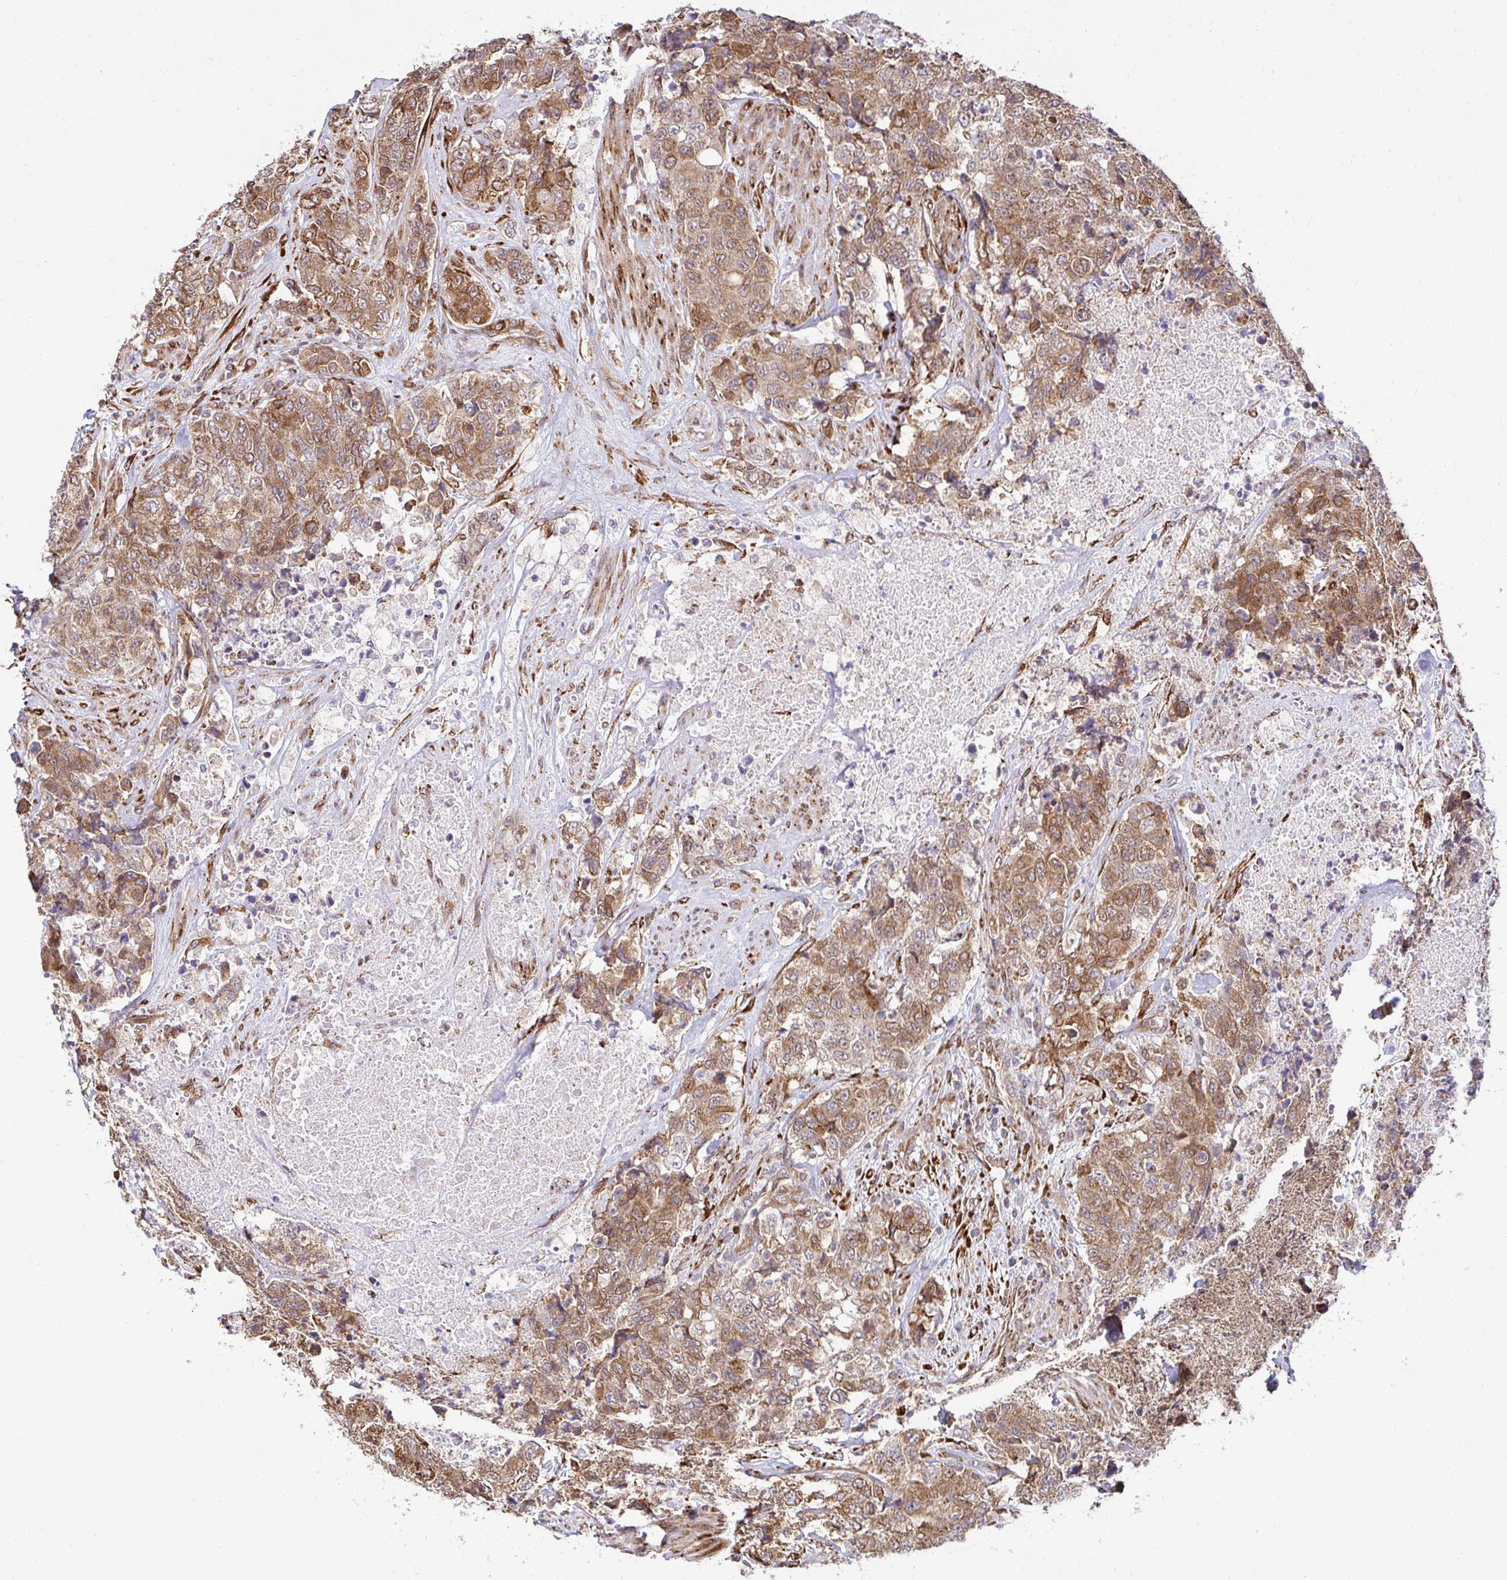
{"staining": {"intensity": "moderate", "quantity": ">75%", "location": "cytoplasmic/membranous"}, "tissue": "urothelial cancer", "cell_type": "Tumor cells", "image_type": "cancer", "snomed": [{"axis": "morphology", "description": "Urothelial carcinoma, High grade"}, {"axis": "topography", "description": "Urinary bladder"}], "caption": "A photomicrograph showing moderate cytoplasmic/membranous positivity in about >75% of tumor cells in urothelial cancer, as visualized by brown immunohistochemical staining.", "gene": "HPS1", "patient": {"sex": "female", "age": 78}}